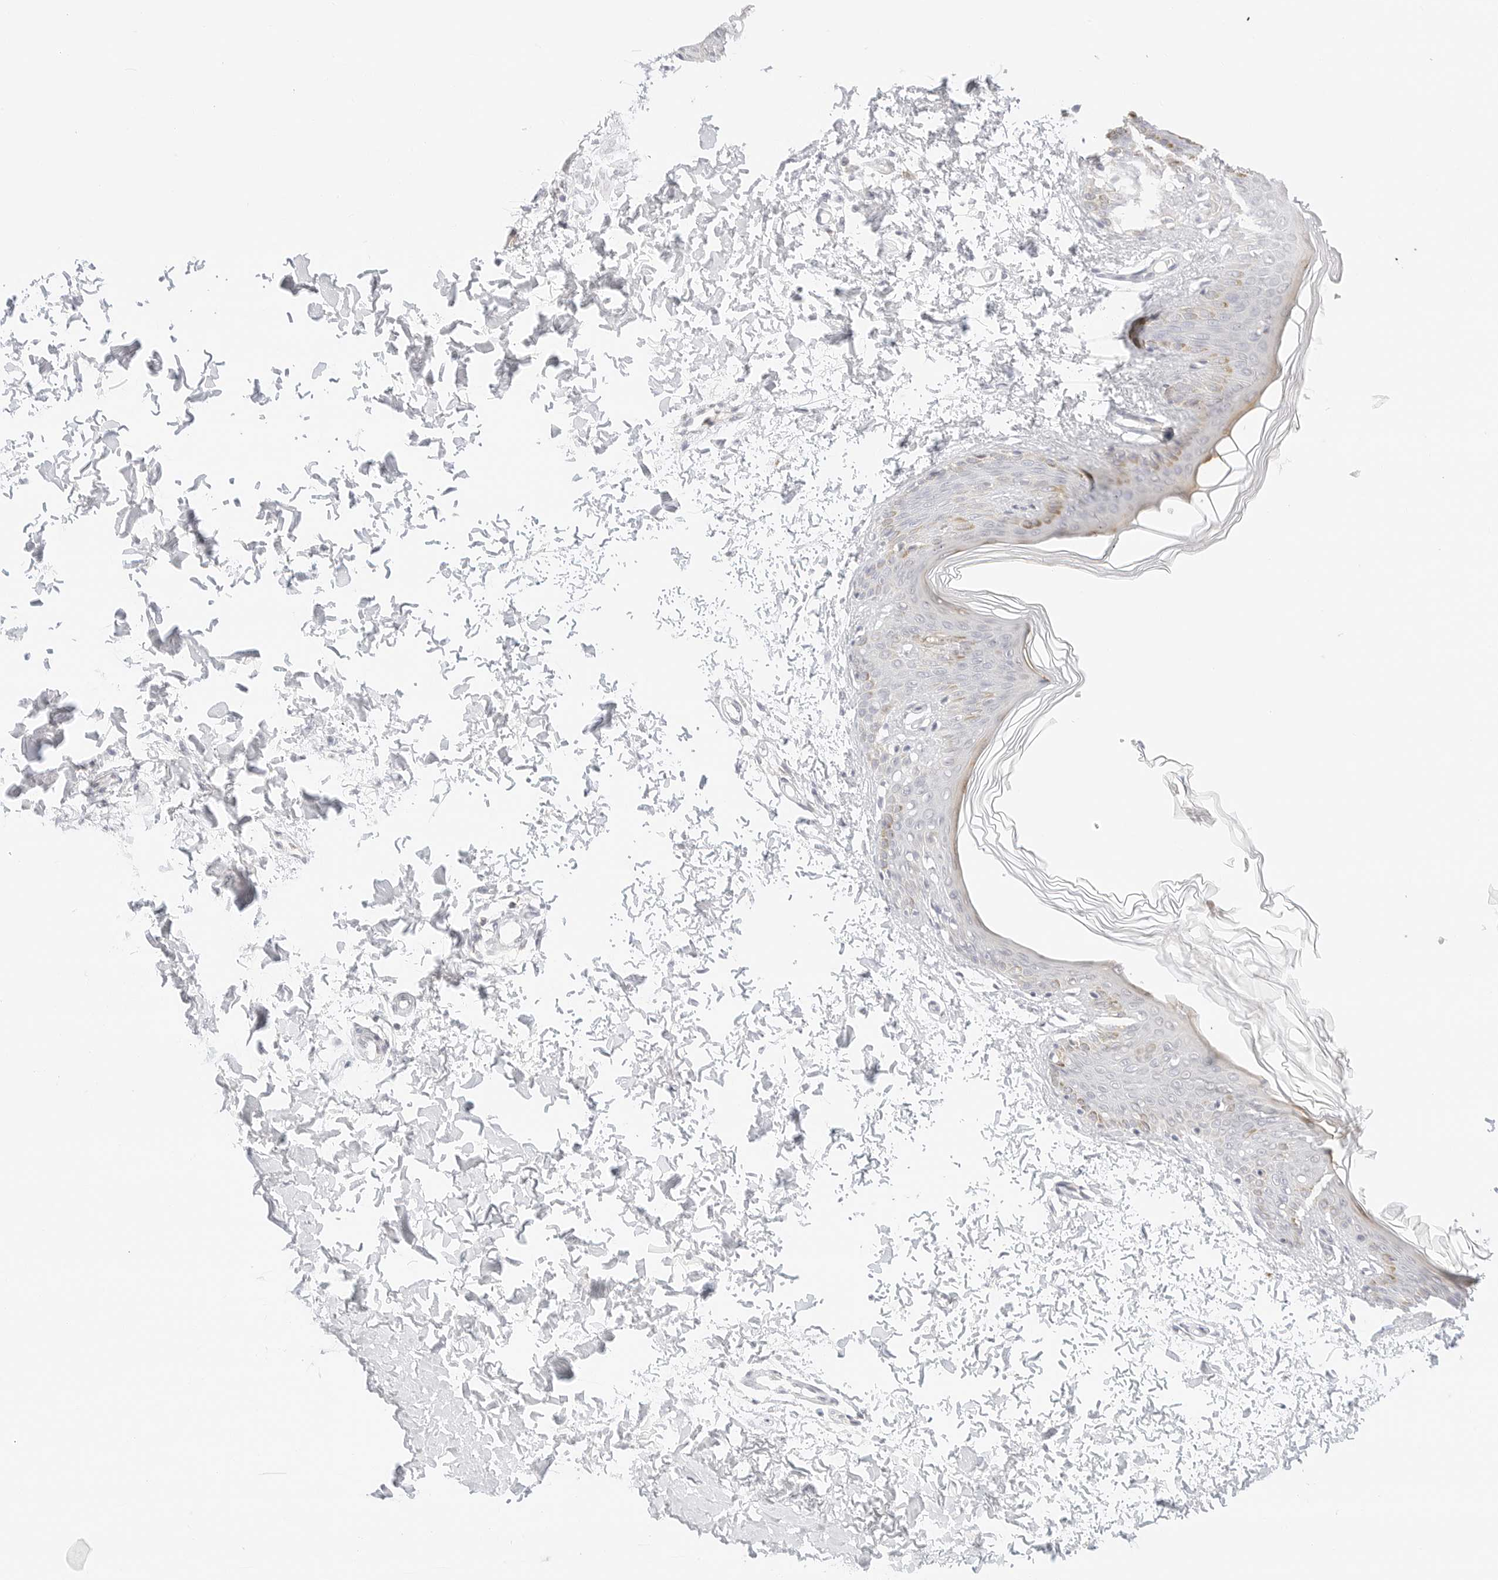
{"staining": {"intensity": "negative", "quantity": "none", "location": "none"}, "tissue": "skin", "cell_type": "Fibroblasts", "image_type": "normal", "snomed": [{"axis": "morphology", "description": "Normal tissue, NOS"}, {"axis": "morphology", "description": "Neoplasm, benign, NOS"}, {"axis": "topography", "description": "Skin"}, {"axis": "topography", "description": "Soft tissue"}], "caption": "Immunohistochemistry (IHC) photomicrograph of normal skin: skin stained with DAB demonstrates no significant protein positivity in fibroblasts.", "gene": "GNAS", "patient": {"sex": "male", "age": 26}}